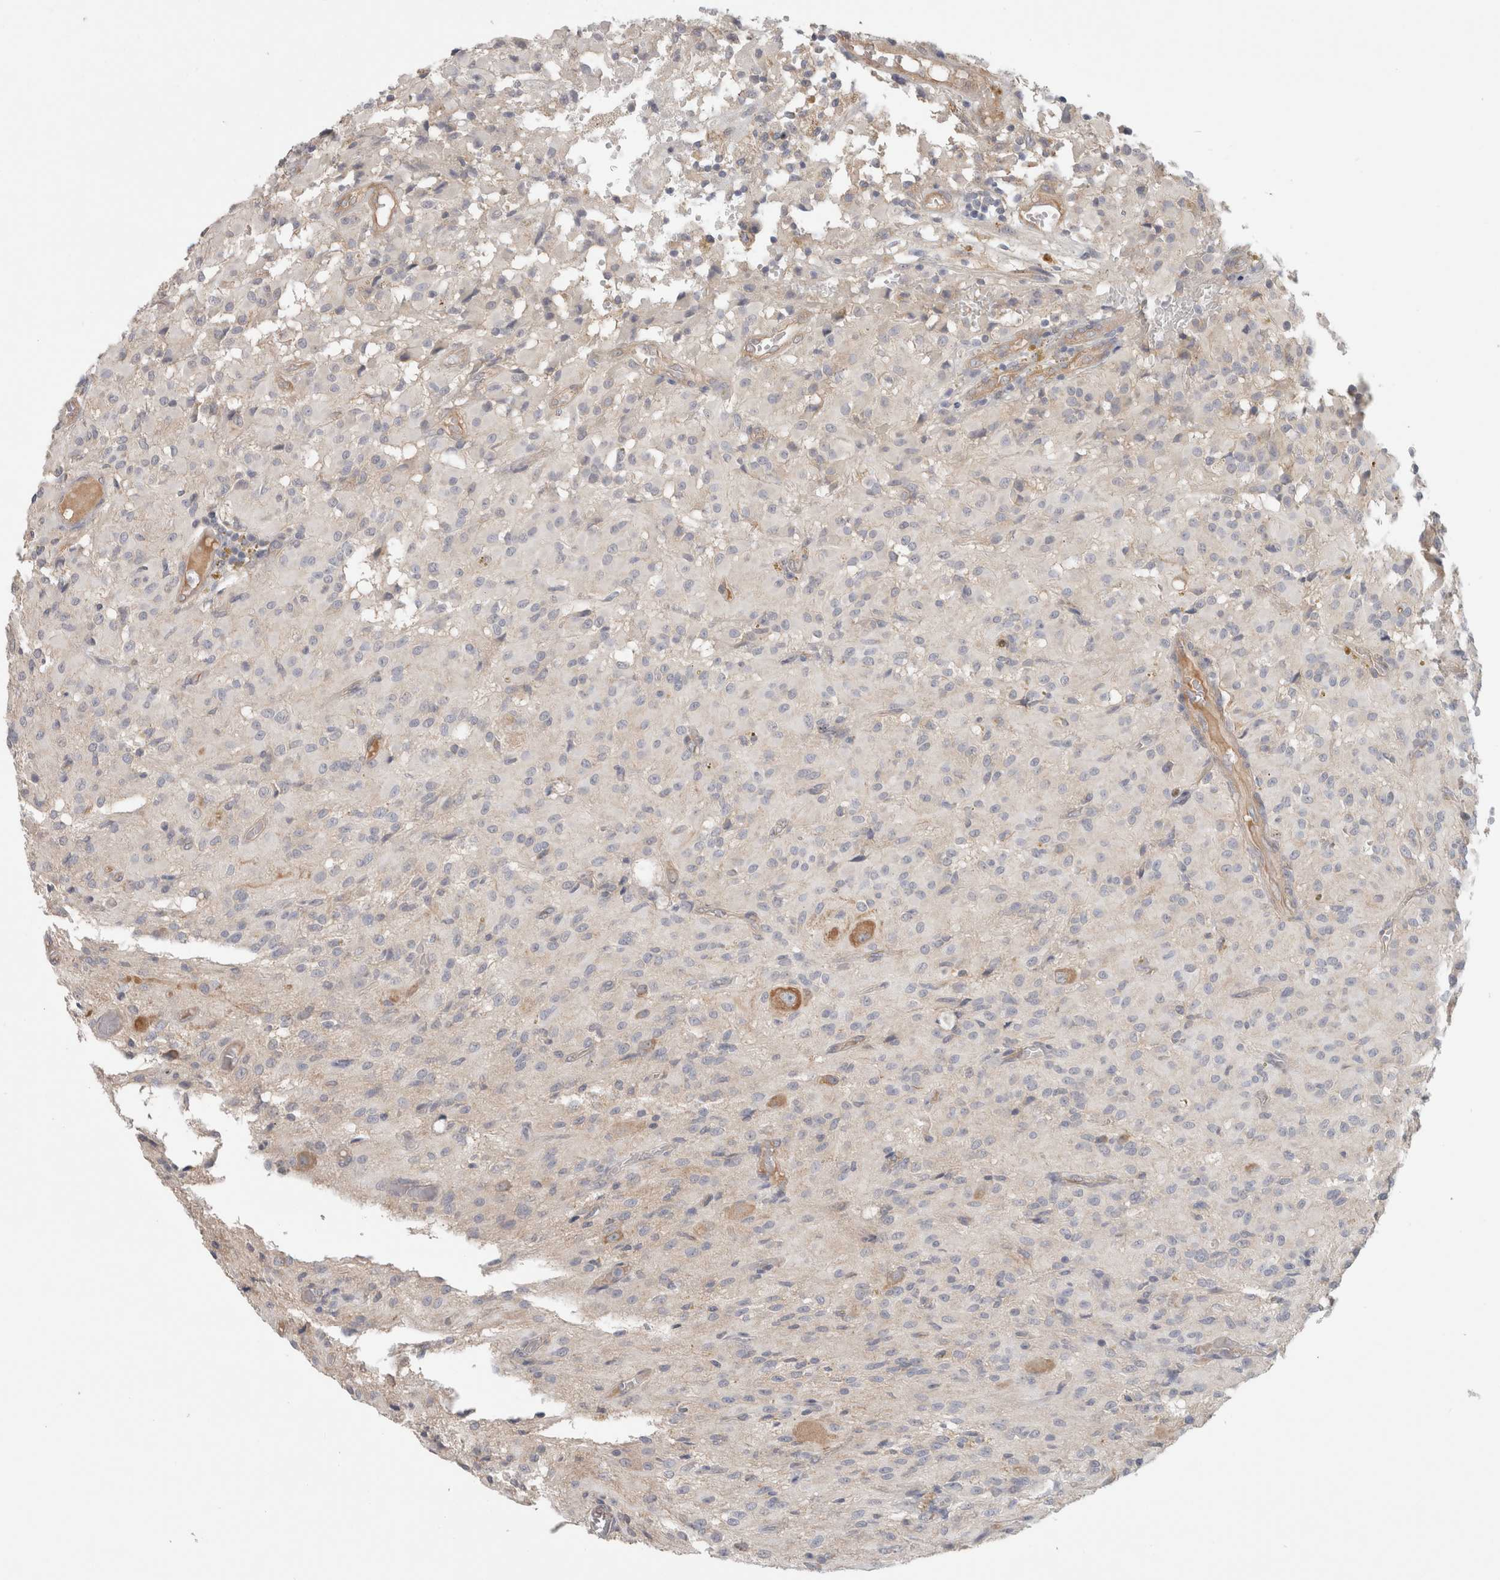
{"staining": {"intensity": "negative", "quantity": "none", "location": "none"}, "tissue": "glioma", "cell_type": "Tumor cells", "image_type": "cancer", "snomed": [{"axis": "morphology", "description": "Glioma, malignant, High grade"}, {"axis": "topography", "description": "Brain"}], "caption": "Micrograph shows no significant protein expression in tumor cells of high-grade glioma (malignant). Brightfield microscopy of IHC stained with DAB (3,3'-diaminobenzidine) (brown) and hematoxylin (blue), captured at high magnification.", "gene": "RASAL2", "patient": {"sex": "female", "age": 59}}